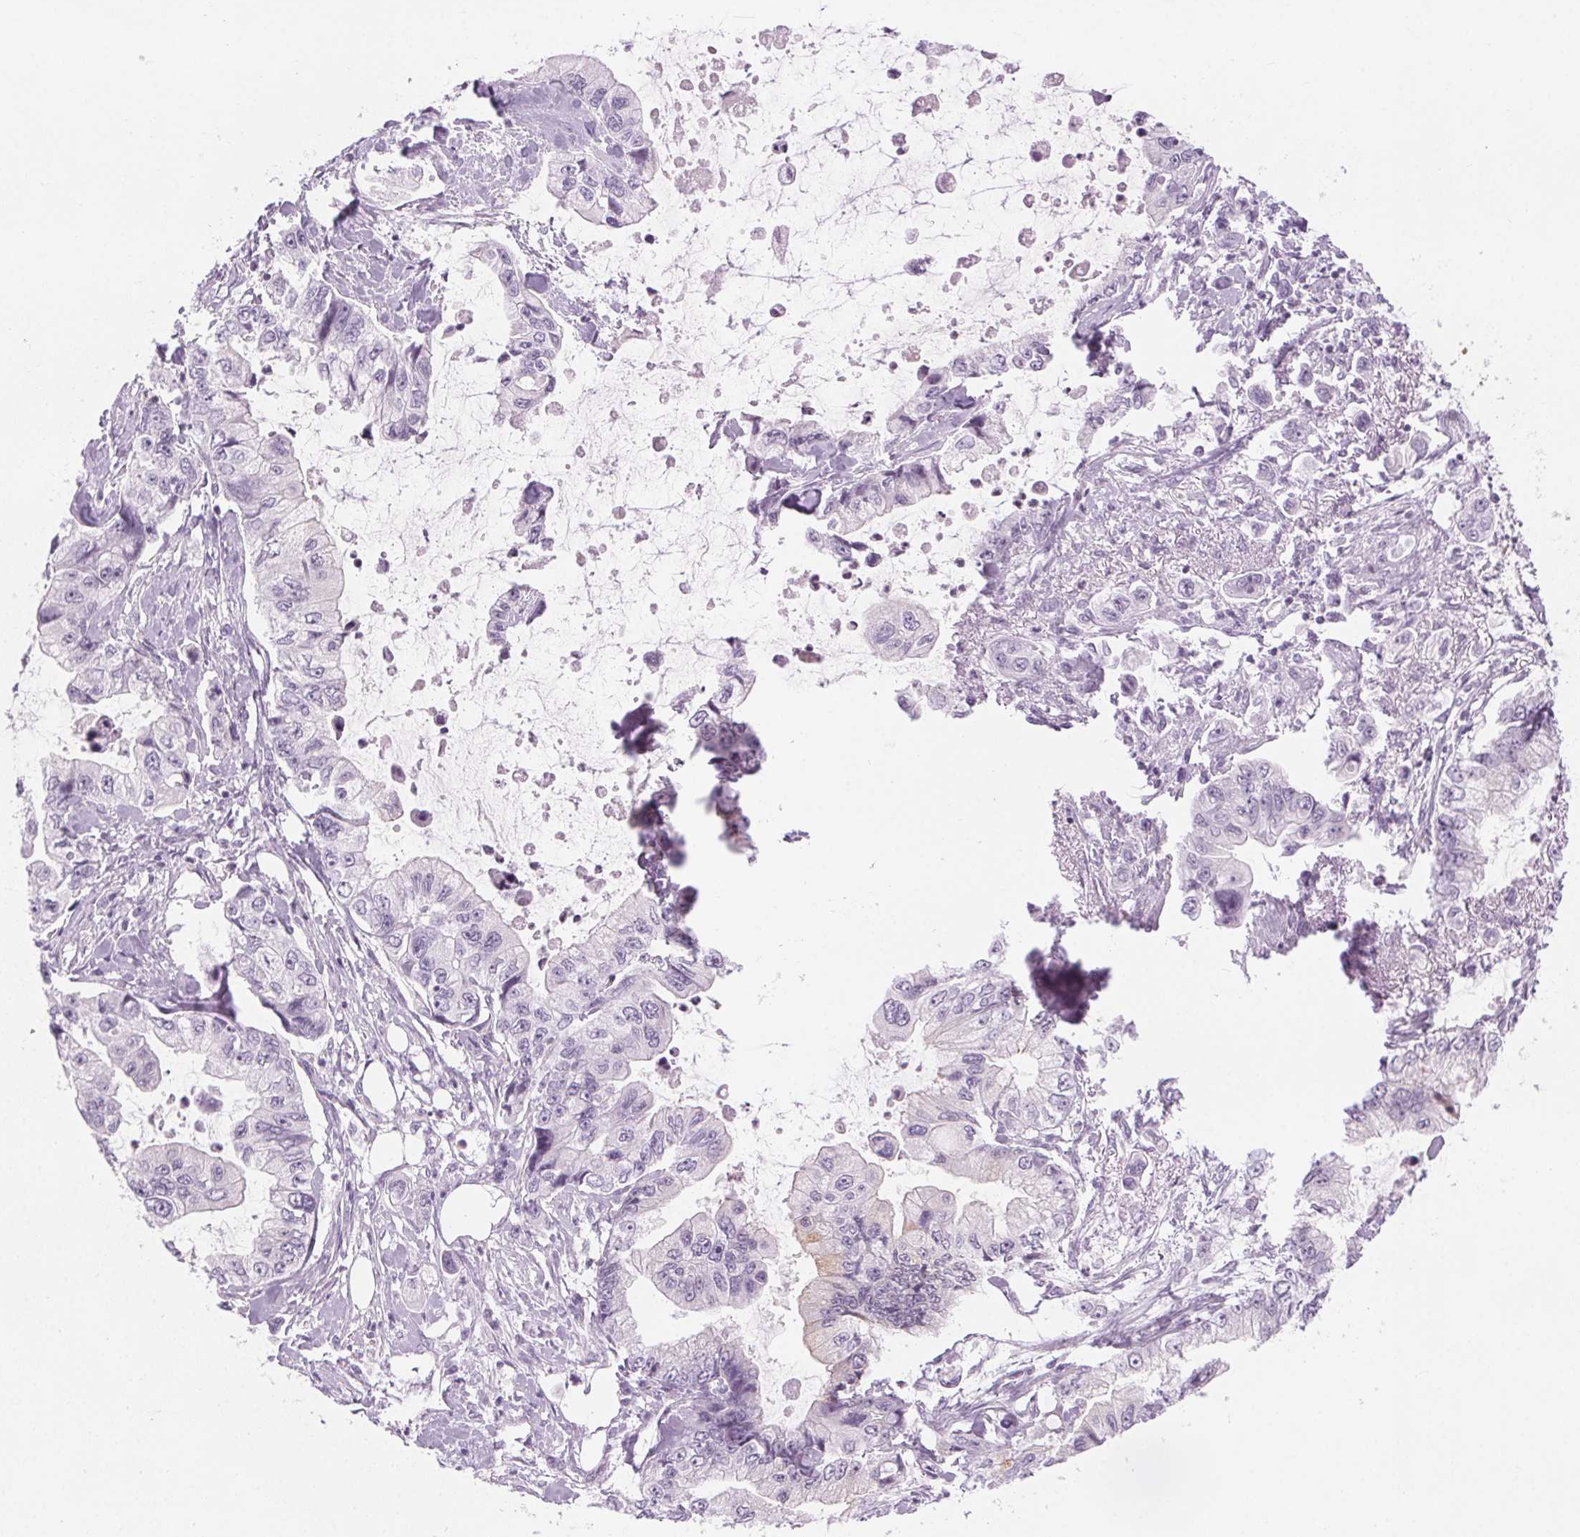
{"staining": {"intensity": "negative", "quantity": "none", "location": "none"}, "tissue": "stomach cancer", "cell_type": "Tumor cells", "image_type": "cancer", "snomed": [{"axis": "morphology", "description": "Adenocarcinoma, NOS"}, {"axis": "topography", "description": "Pancreas"}, {"axis": "topography", "description": "Stomach, upper"}, {"axis": "topography", "description": "Stomach"}], "caption": "This photomicrograph is of stomach cancer stained with immunohistochemistry to label a protein in brown with the nuclei are counter-stained blue. There is no staining in tumor cells.", "gene": "SLC6A19", "patient": {"sex": "male", "age": 77}}